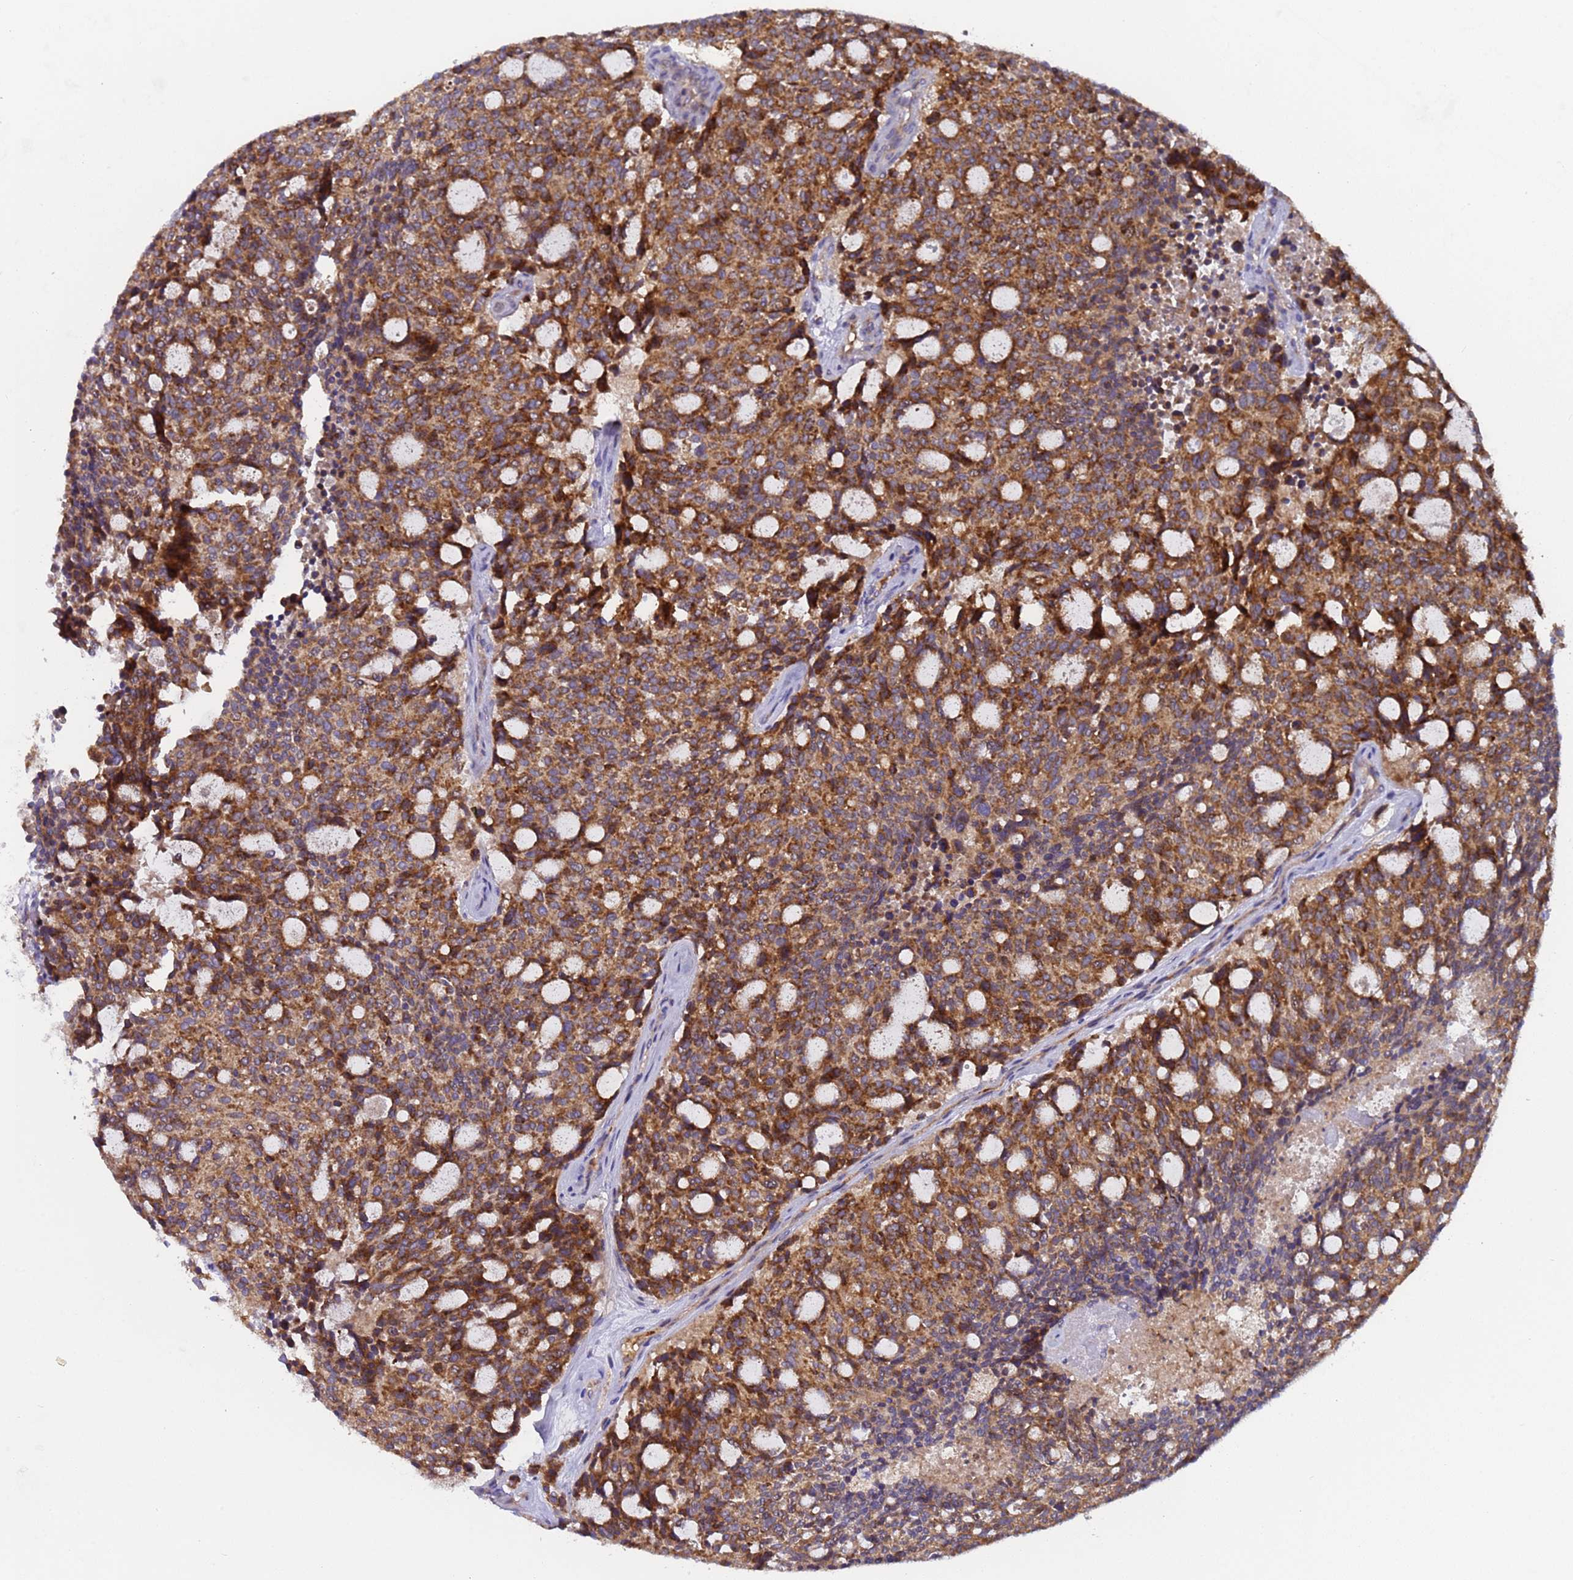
{"staining": {"intensity": "moderate", "quantity": ">75%", "location": "cytoplasmic/membranous"}, "tissue": "carcinoid", "cell_type": "Tumor cells", "image_type": "cancer", "snomed": [{"axis": "morphology", "description": "Carcinoid, malignant, NOS"}, {"axis": "topography", "description": "Pancreas"}], "caption": "Protein expression analysis of human carcinoid reveals moderate cytoplasmic/membranous positivity in approximately >75% of tumor cells.", "gene": "TMEM126A", "patient": {"sex": "female", "age": 54}}